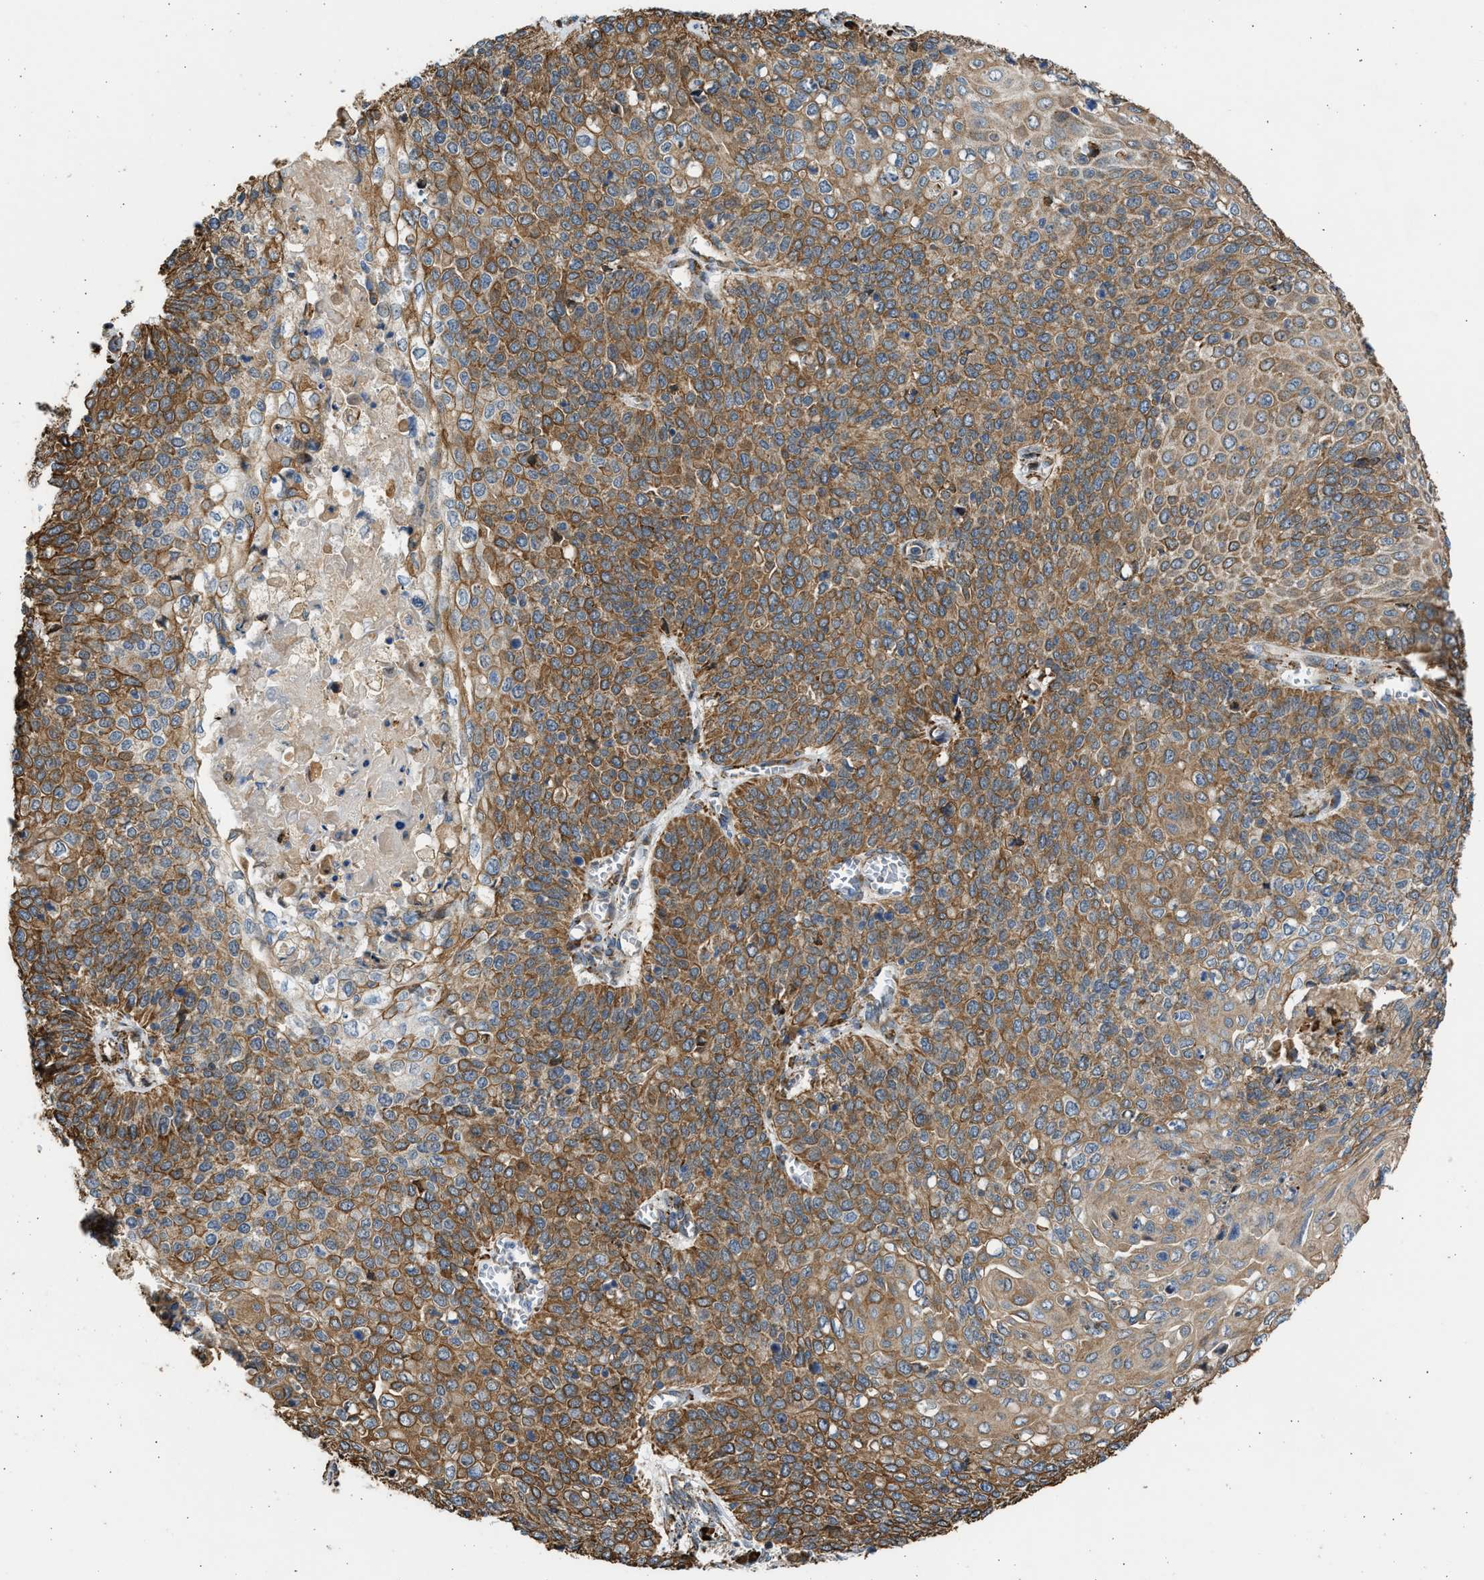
{"staining": {"intensity": "moderate", "quantity": ">75%", "location": "cytoplasmic/membranous"}, "tissue": "cervical cancer", "cell_type": "Tumor cells", "image_type": "cancer", "snomed": [{"axis": "morphology", "description": "Squamous cell carcinoma, NOS"}, {"axis": "topography", "description": "Cervix"}], "caption": "A brown stain shows moderate cytoplasmic/membranous expression of a protein in cervical squamous cell carcinoma tumor cells. (brown staining indicates protein expression, while blue staining denotes nuclei).", "gene": "PLD2", "patient": {"sex": "female", "age": 39}}